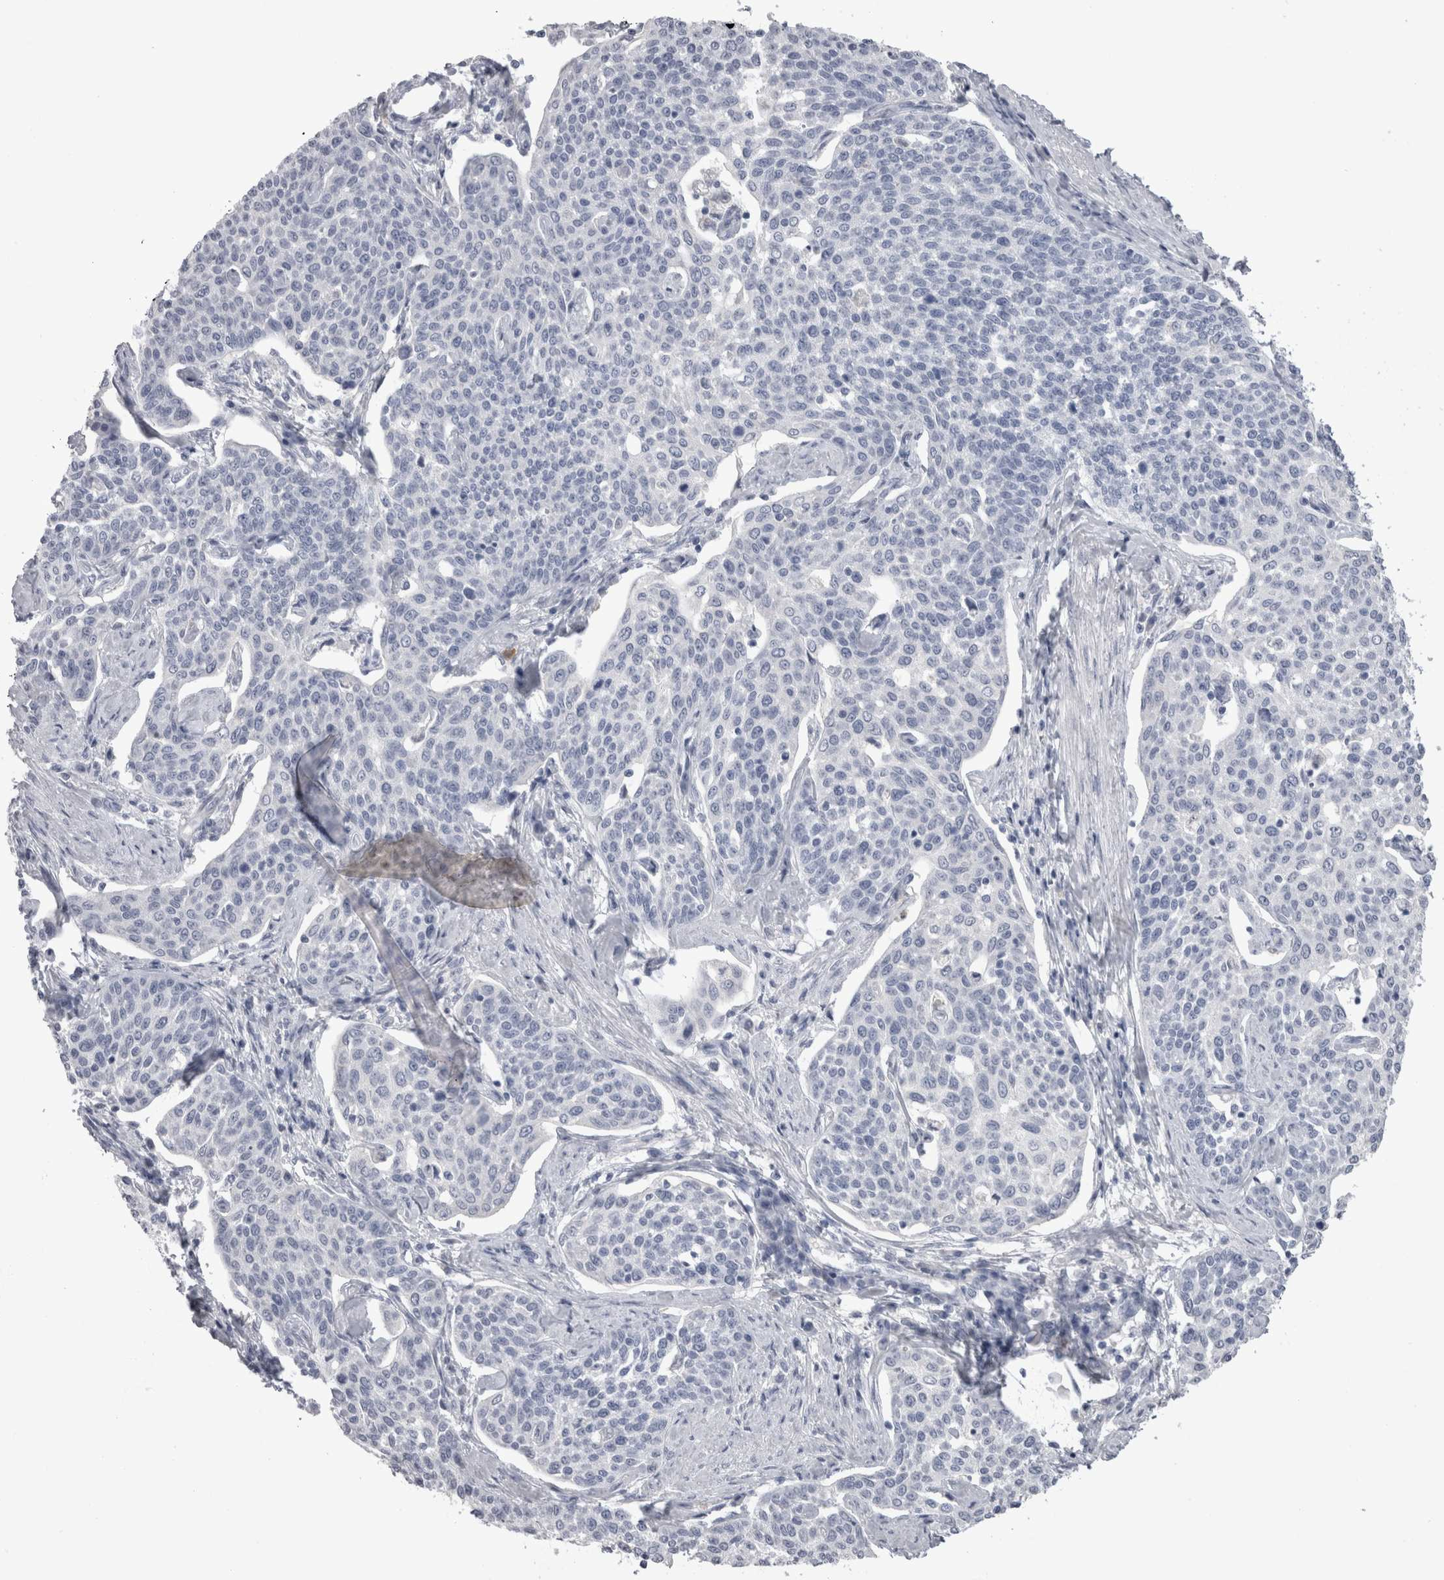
{"staining": {"intensity": "negative", "quantity": "none", "location": "none"}, "tissue": "cervical cancer", "cell_type": "Tumor cells", "image_type": "cancer", "snomed": [{"axis": "morphology", "description": "Squamous cell carcinoma, NOS"}, {"axis": "topography", "description": "Cervix"}], "caption": "This is an immunohistochemistry (IHC) histopathology image of squamous cell carcinoma (cervical). There is no expression in tumor cells.", "gene": "ADAM2", "patient": {"sex": "female", "age": 34}}